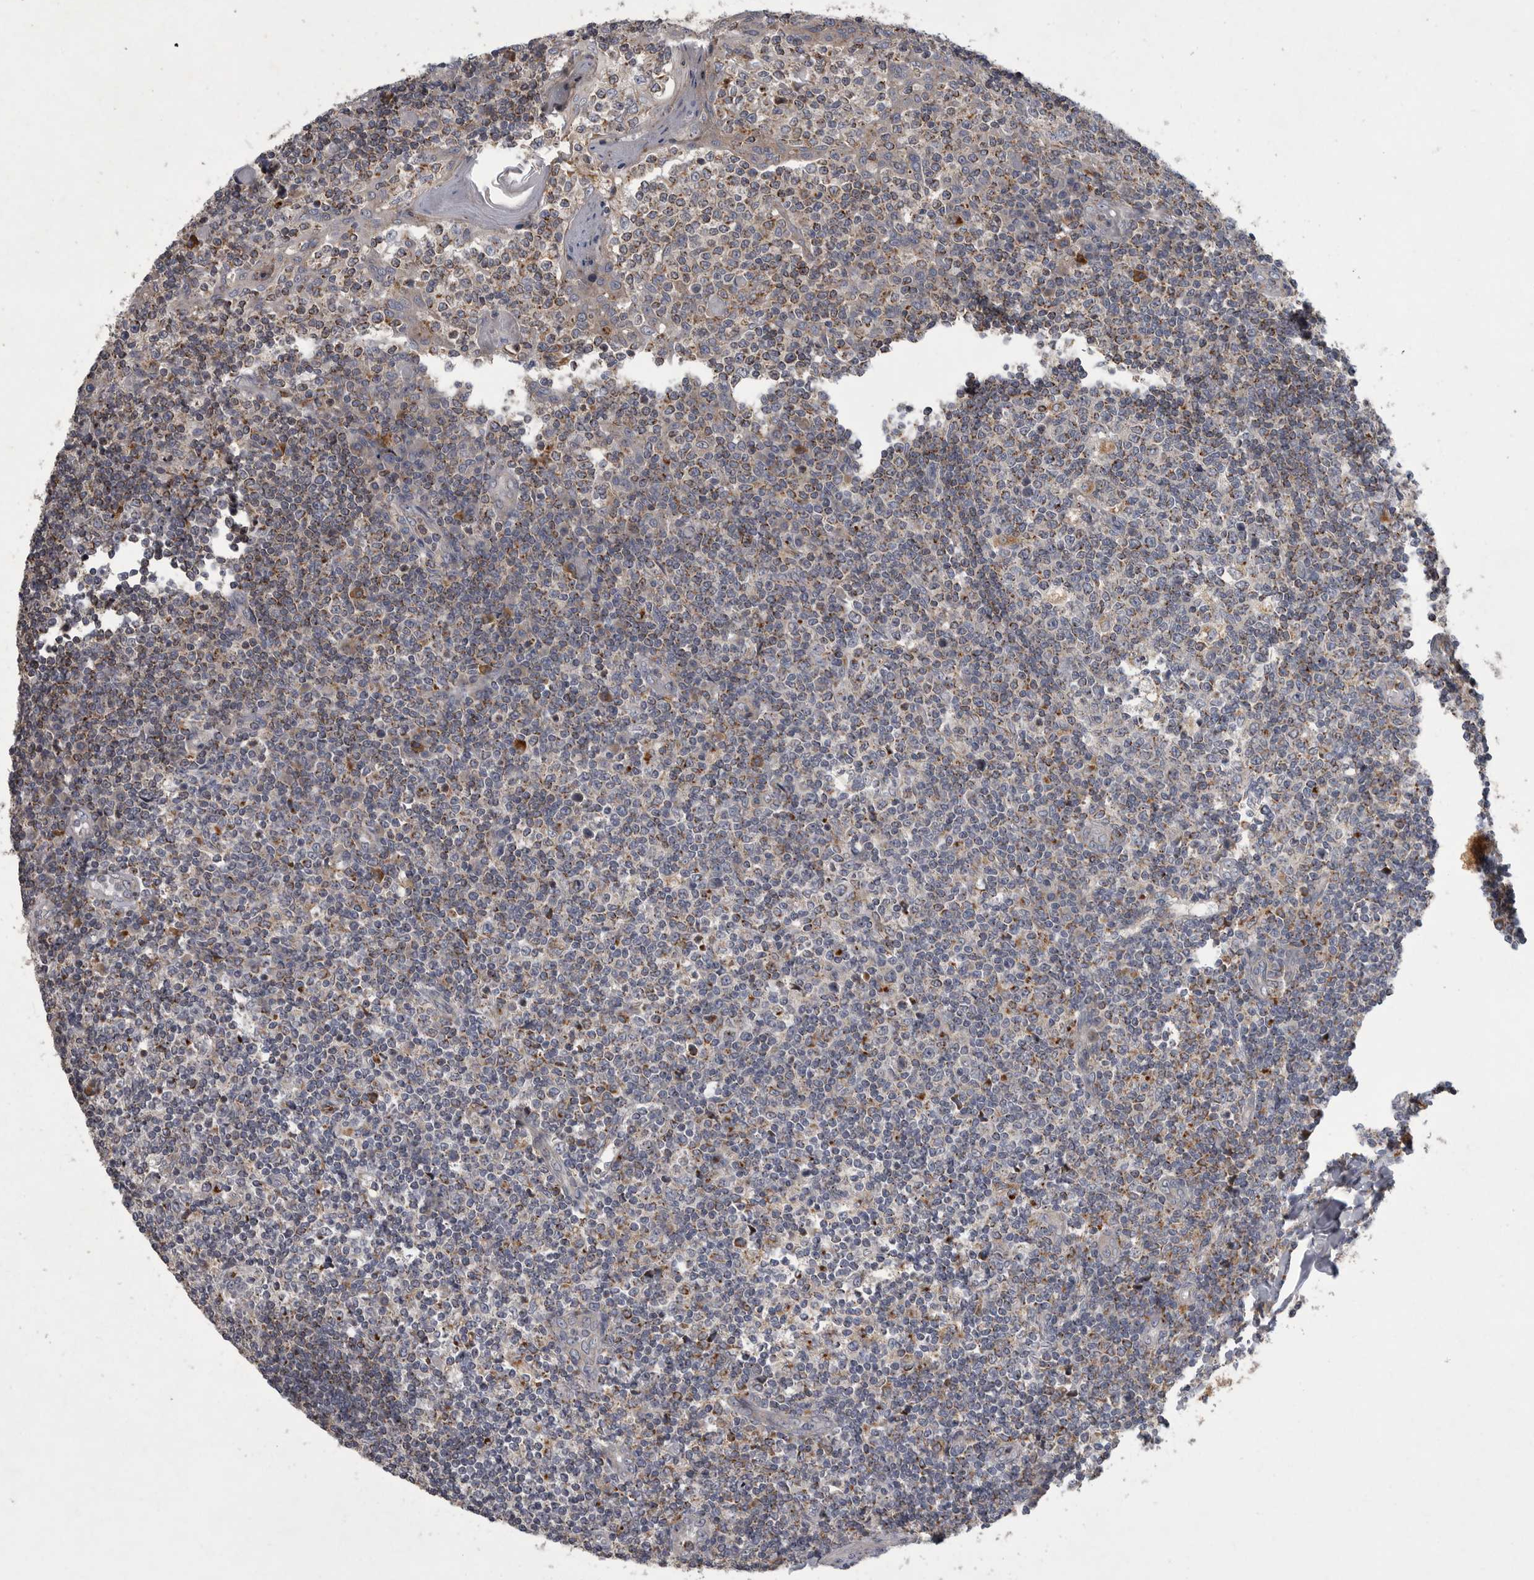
{"staining": {"intensity": "weak", "quantity": "25%-75%", "location": "cytoplasmic/membranous"}, "tissue": "tonsil", "cell_type": "Germinal center cells", "image_type": "normal", "snomed": [{"axis": "morphology", "description": "Normal tissue, NOS"}, {"axis": "topography", "description": "Tonsil"}], "caption": "Protein expression analysis of unremarkable human tonsil reveals weak cytoplasmic/membranous expression in approximately 25%-75% of germinal center cells. (DAB = brown stain, brightfield microscopy at high magnification).", "gene": "LAMTOR3", "patient": {"sex": "female", "age": 19}}